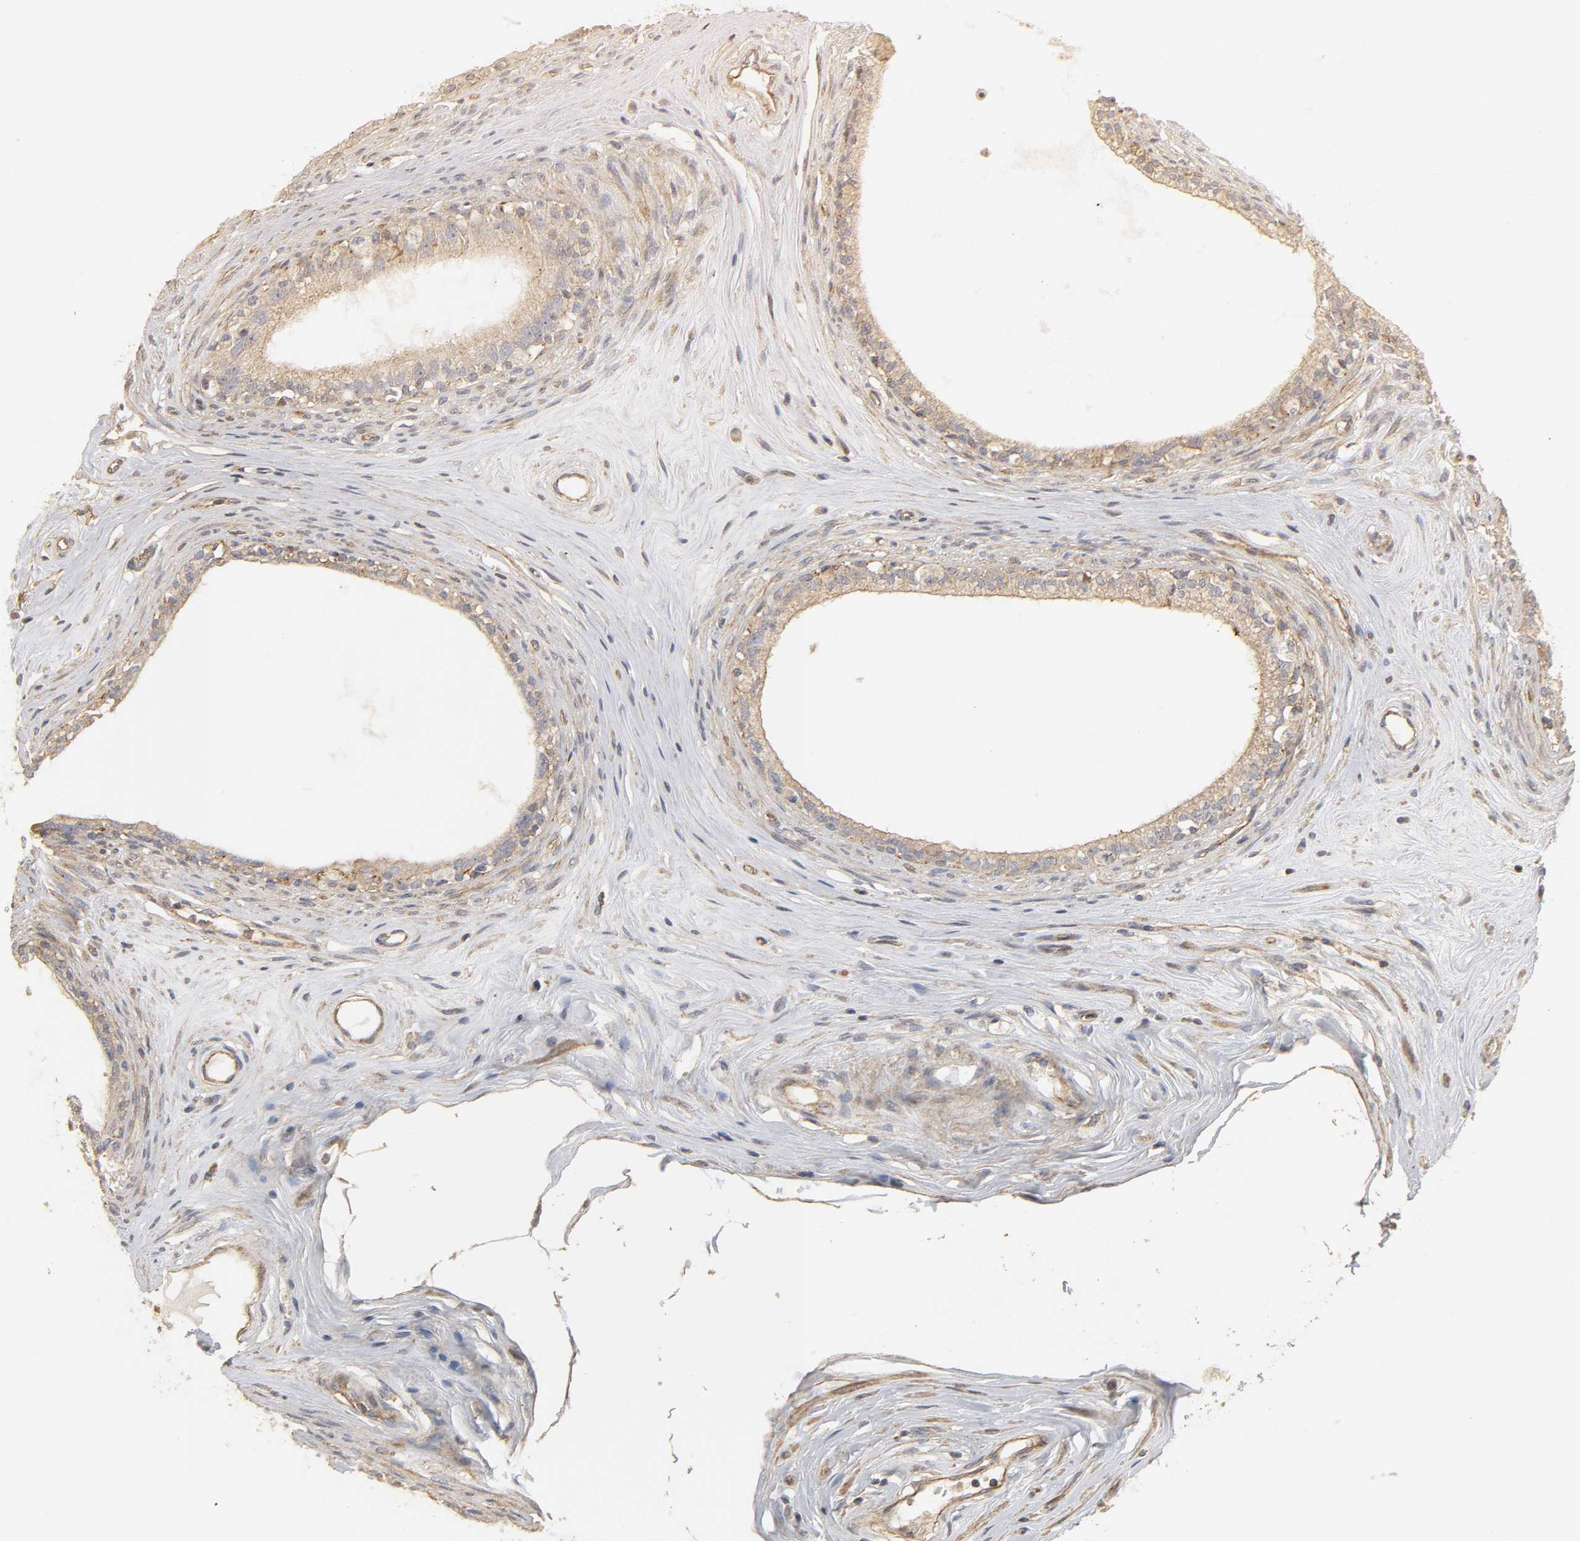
{"staining": {"intensity": "moderate", "quantity": ">75%", "location": "cytoplasmic/membranous"}, "tissue": "epididymis", "cell_type": "Glandular cells", "image_type": "normal", "snomed": [{"axis": "morphology", "description": "Normal tissue, NOS"}, {"axis": "morphology", "description": "Inflammation, NOS"}, {"axis": "topography", "description": "Epididymis"}], "caption": "Immunohistochemical staining of unremarkable epididymis shows medium levels of moderate cytoplasmic/membranous positivity in about >75% of glandular cells. (Brightfield microscopy of DAB IHC at high magnification).", "gene": "SH3GLB1", "patient": {"sex": "male", "age": 84}}